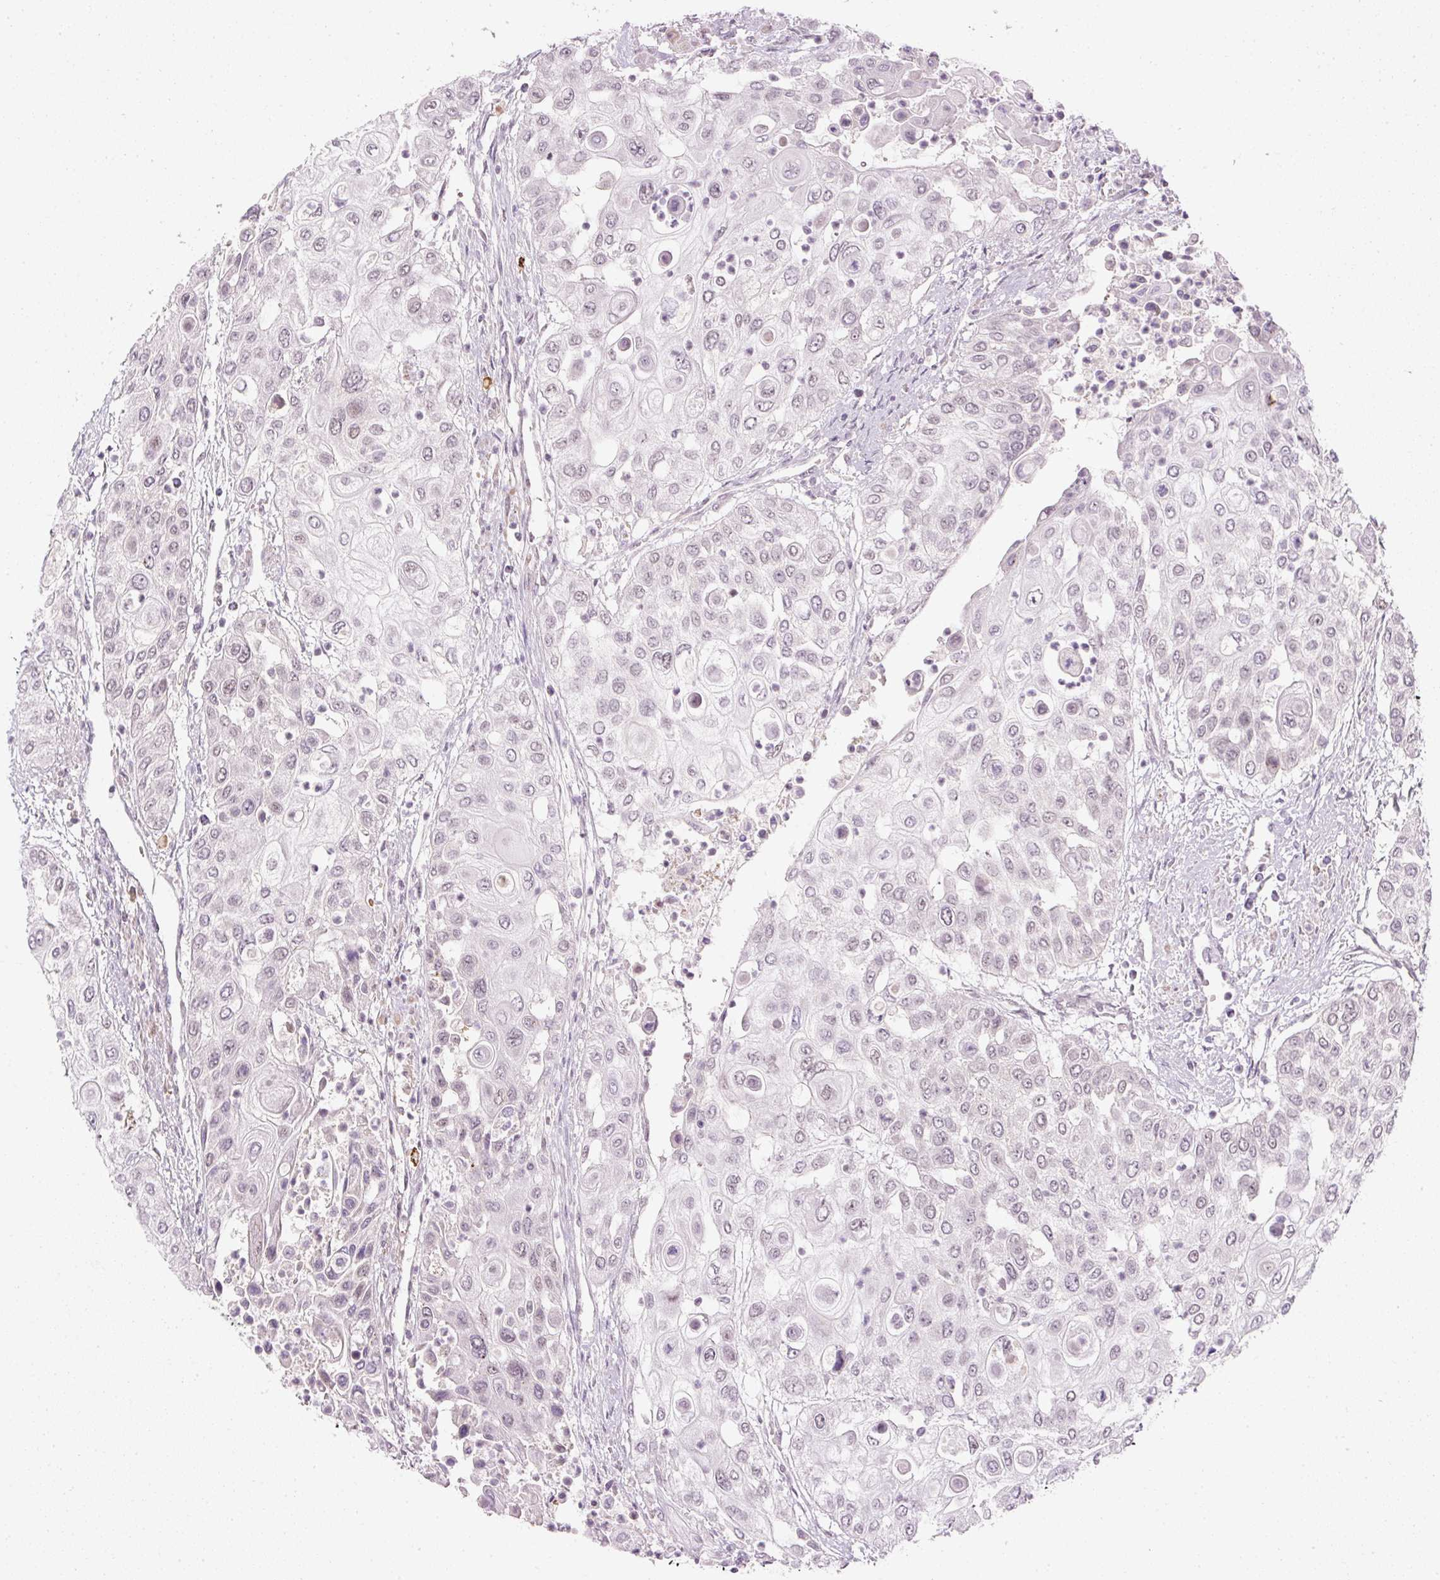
{"staining": {"intensity": "weak", "quantity": "<25%", "location": "nuclear"}, "tissue": "urothelial cancer", "cell_type": "Tumor cells", "image_type": "cancer", "snomed": [{"axis": "morphology", "description": "Urothelial carcinoma, High grade"}, {"axis": "topography", "description": "Urinary bladder"}], "caption": "An IHC micrograph of urothelial cancer is shown. There is no staining in tumor cells of urothelial cancer.", "gene": "U2AF2", "patient": {"sex": "female", "age": 79}}